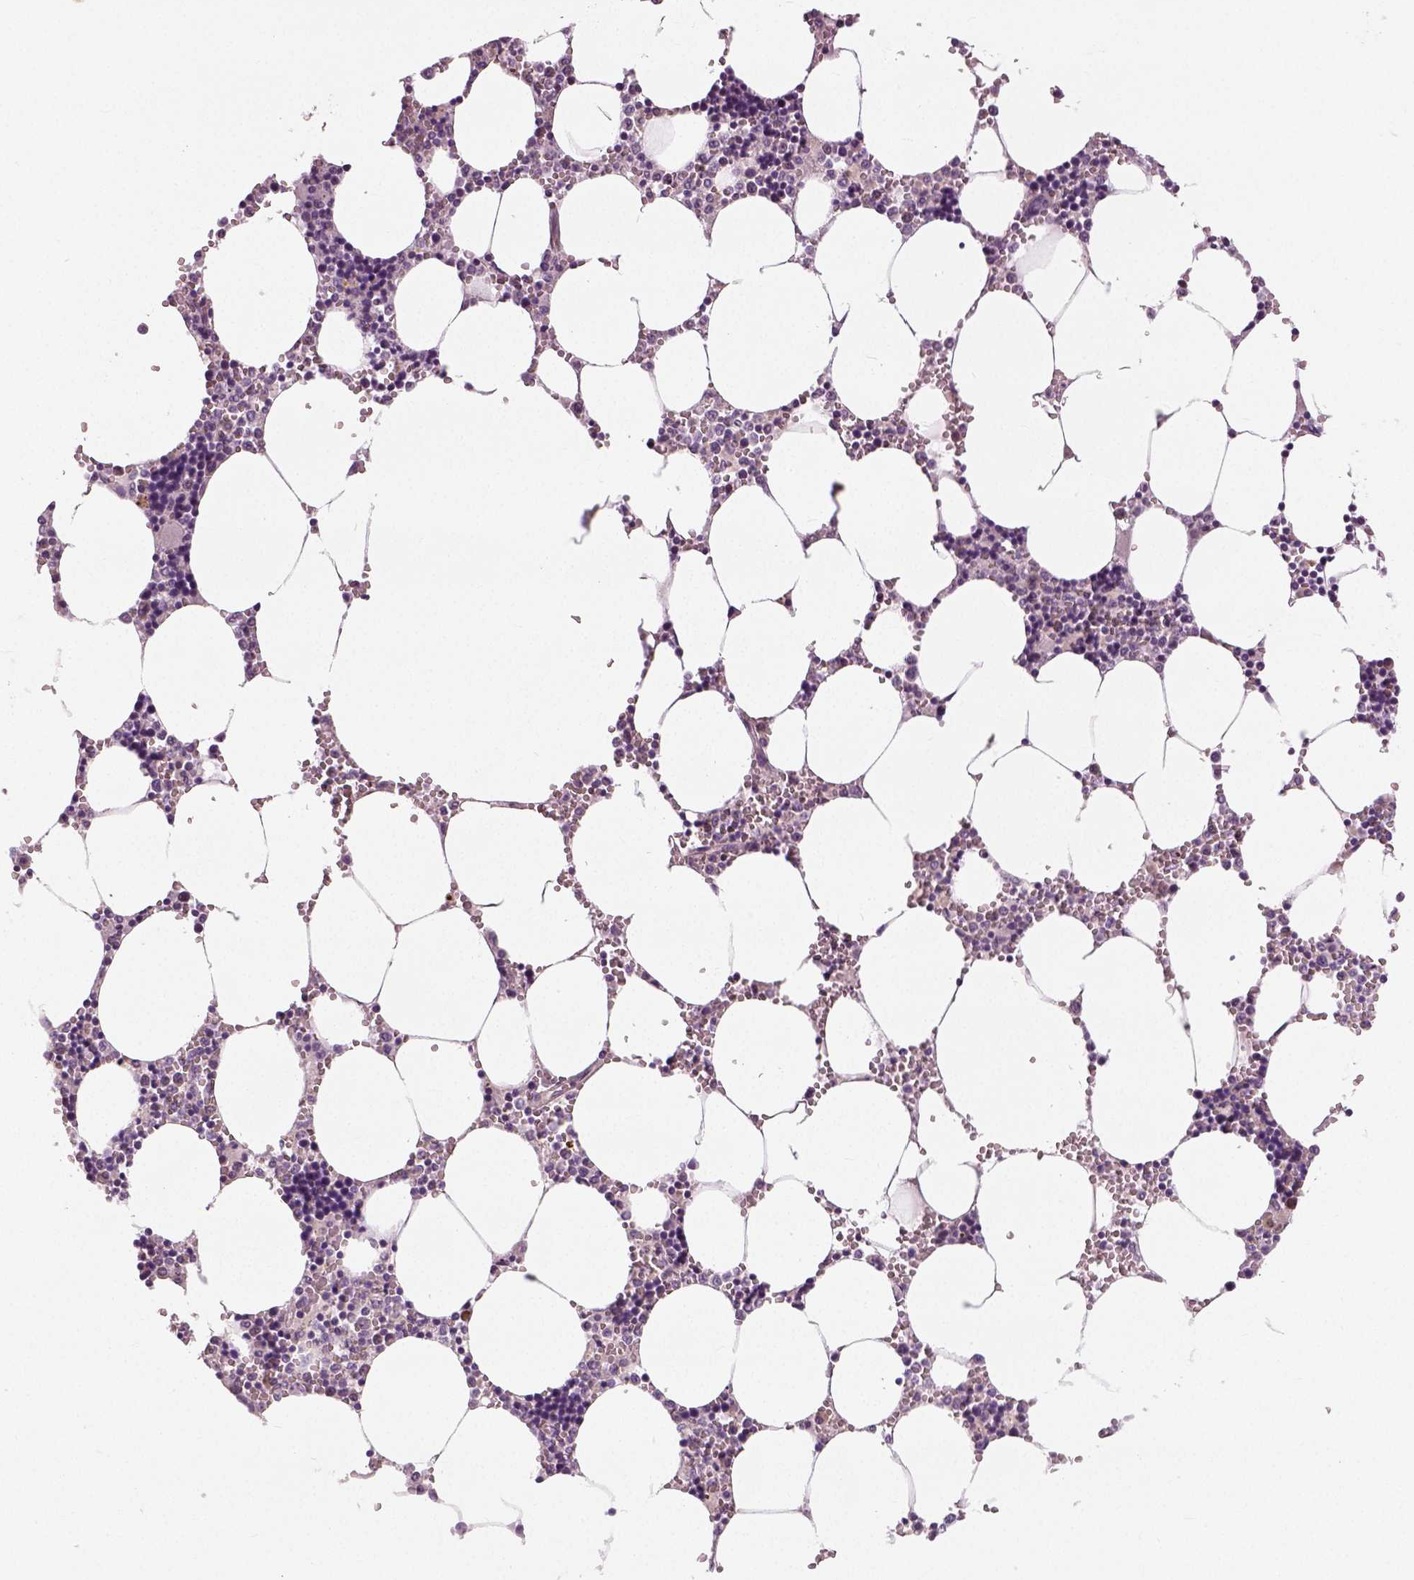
{"staining": {"intensity": "negative", "quantity": "none", "location": "none"}, "tissue": "bone marrow", "cell_type": "Hematopoietic cells", "image_type": "normal", "snomed": [{"axis": "morphology", "description": "Normal tissue, NOS"}, {"axis": "topography", "description": "Bone marrow"}], "caption": "High power microscopy photomicrograph of an IHC histopathology image of normal bone marrow, revealing no significant staining in hematopoietic cells. Brightfield microscopy of IHC stained with DAB (brown) and hematoxylin (blue), captured at high magnification.", "gene": "NECAB1", "patient": {"sex": "male", "age": 54}}